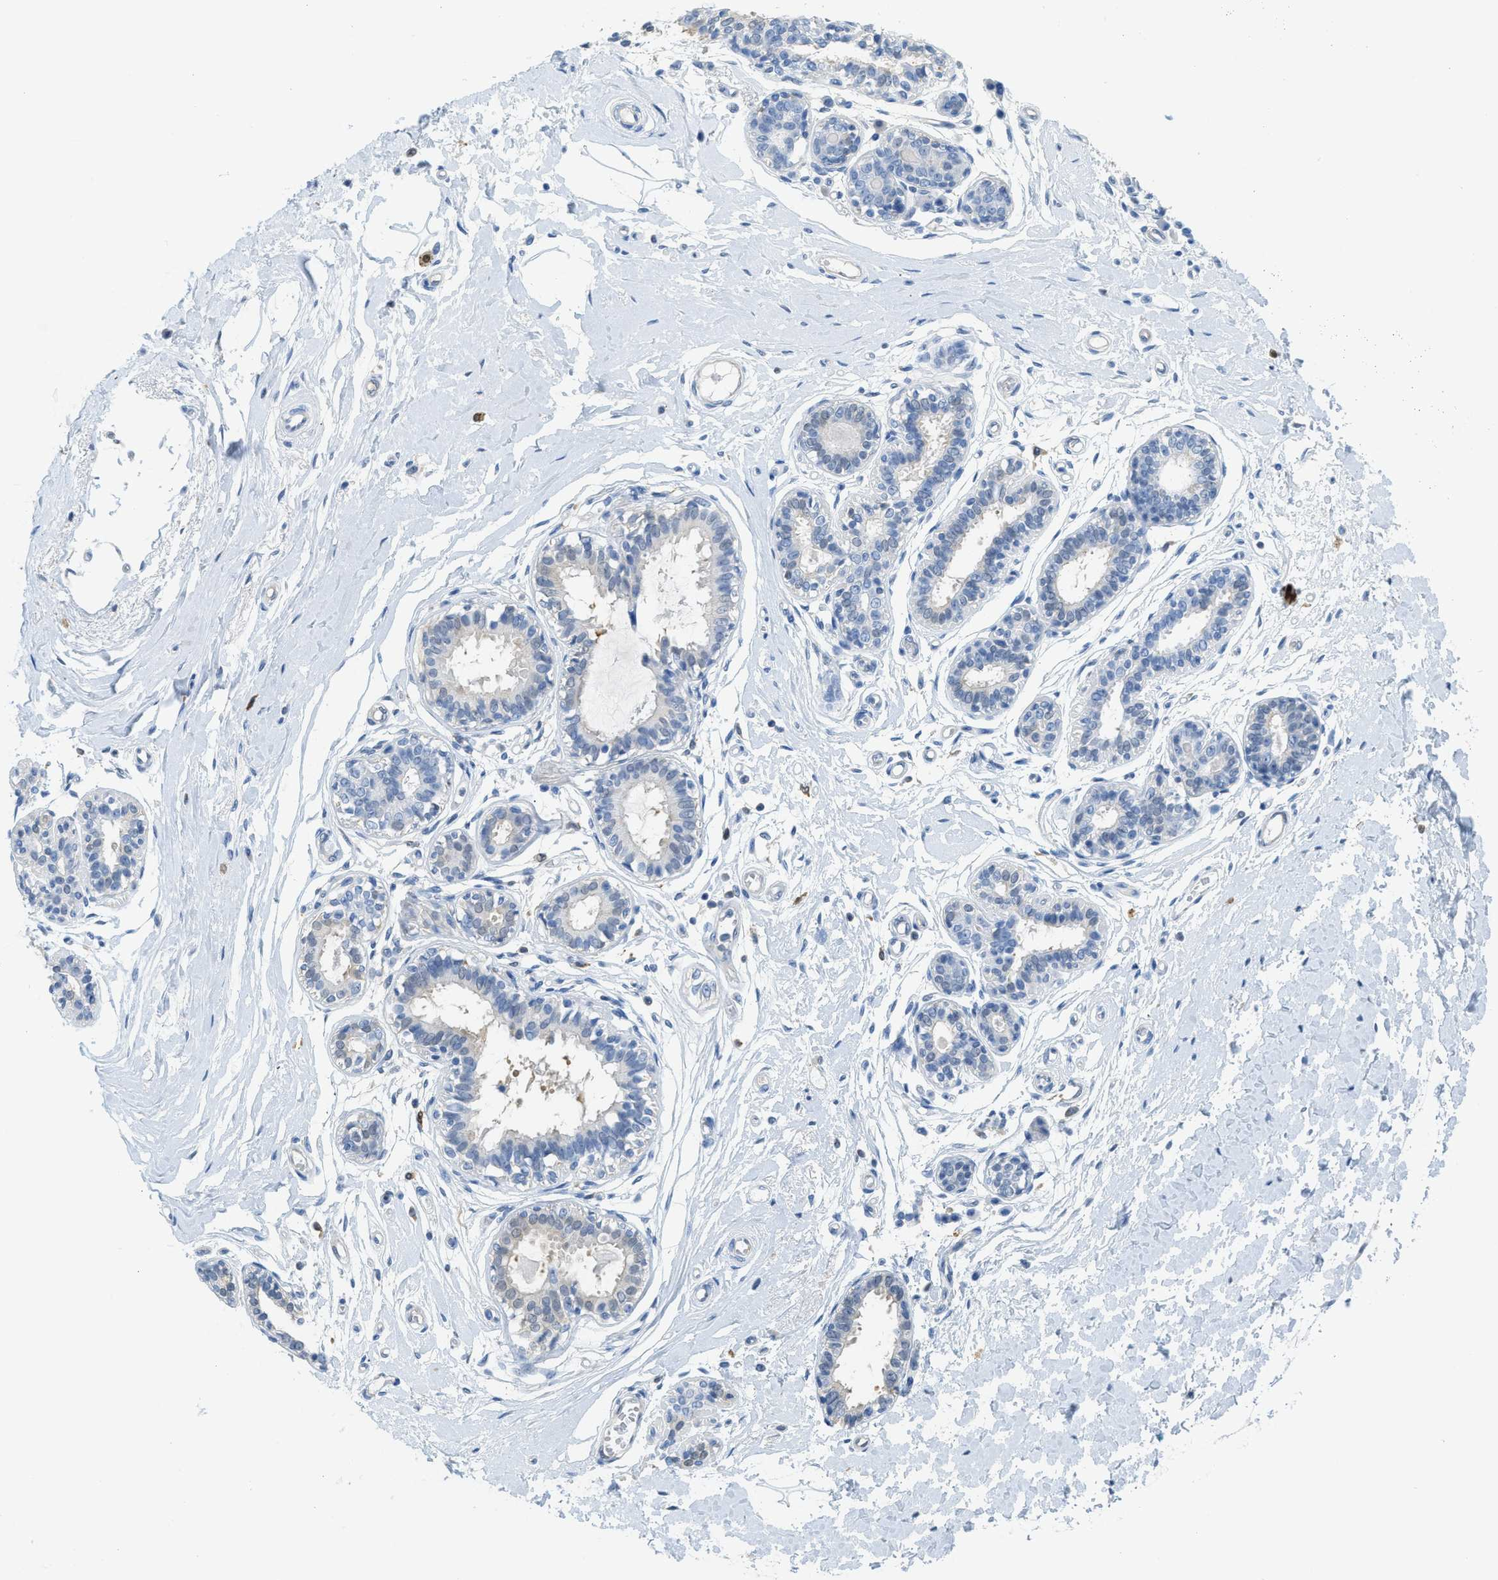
{"staining": {"intensity": "negative", "quantity": "none", "location": "none"}, "tissue": "breast", "cell_type": "Adipocytes", "image_type": "normal", "snomed": [{"axis": "morphology", "description": "Normal tissue, NOS"}, {"axis": "morphology", "description": "Lobular carcinoma"}, {"axis": "topography", "description": "Breast"}], "caption": "Immunohistochemistry (IHC) of unremarkable breast reveals no positivity in adipocytes.", "gene": "SERPINB1", "patient": {"sex": "female", "age": 59}}